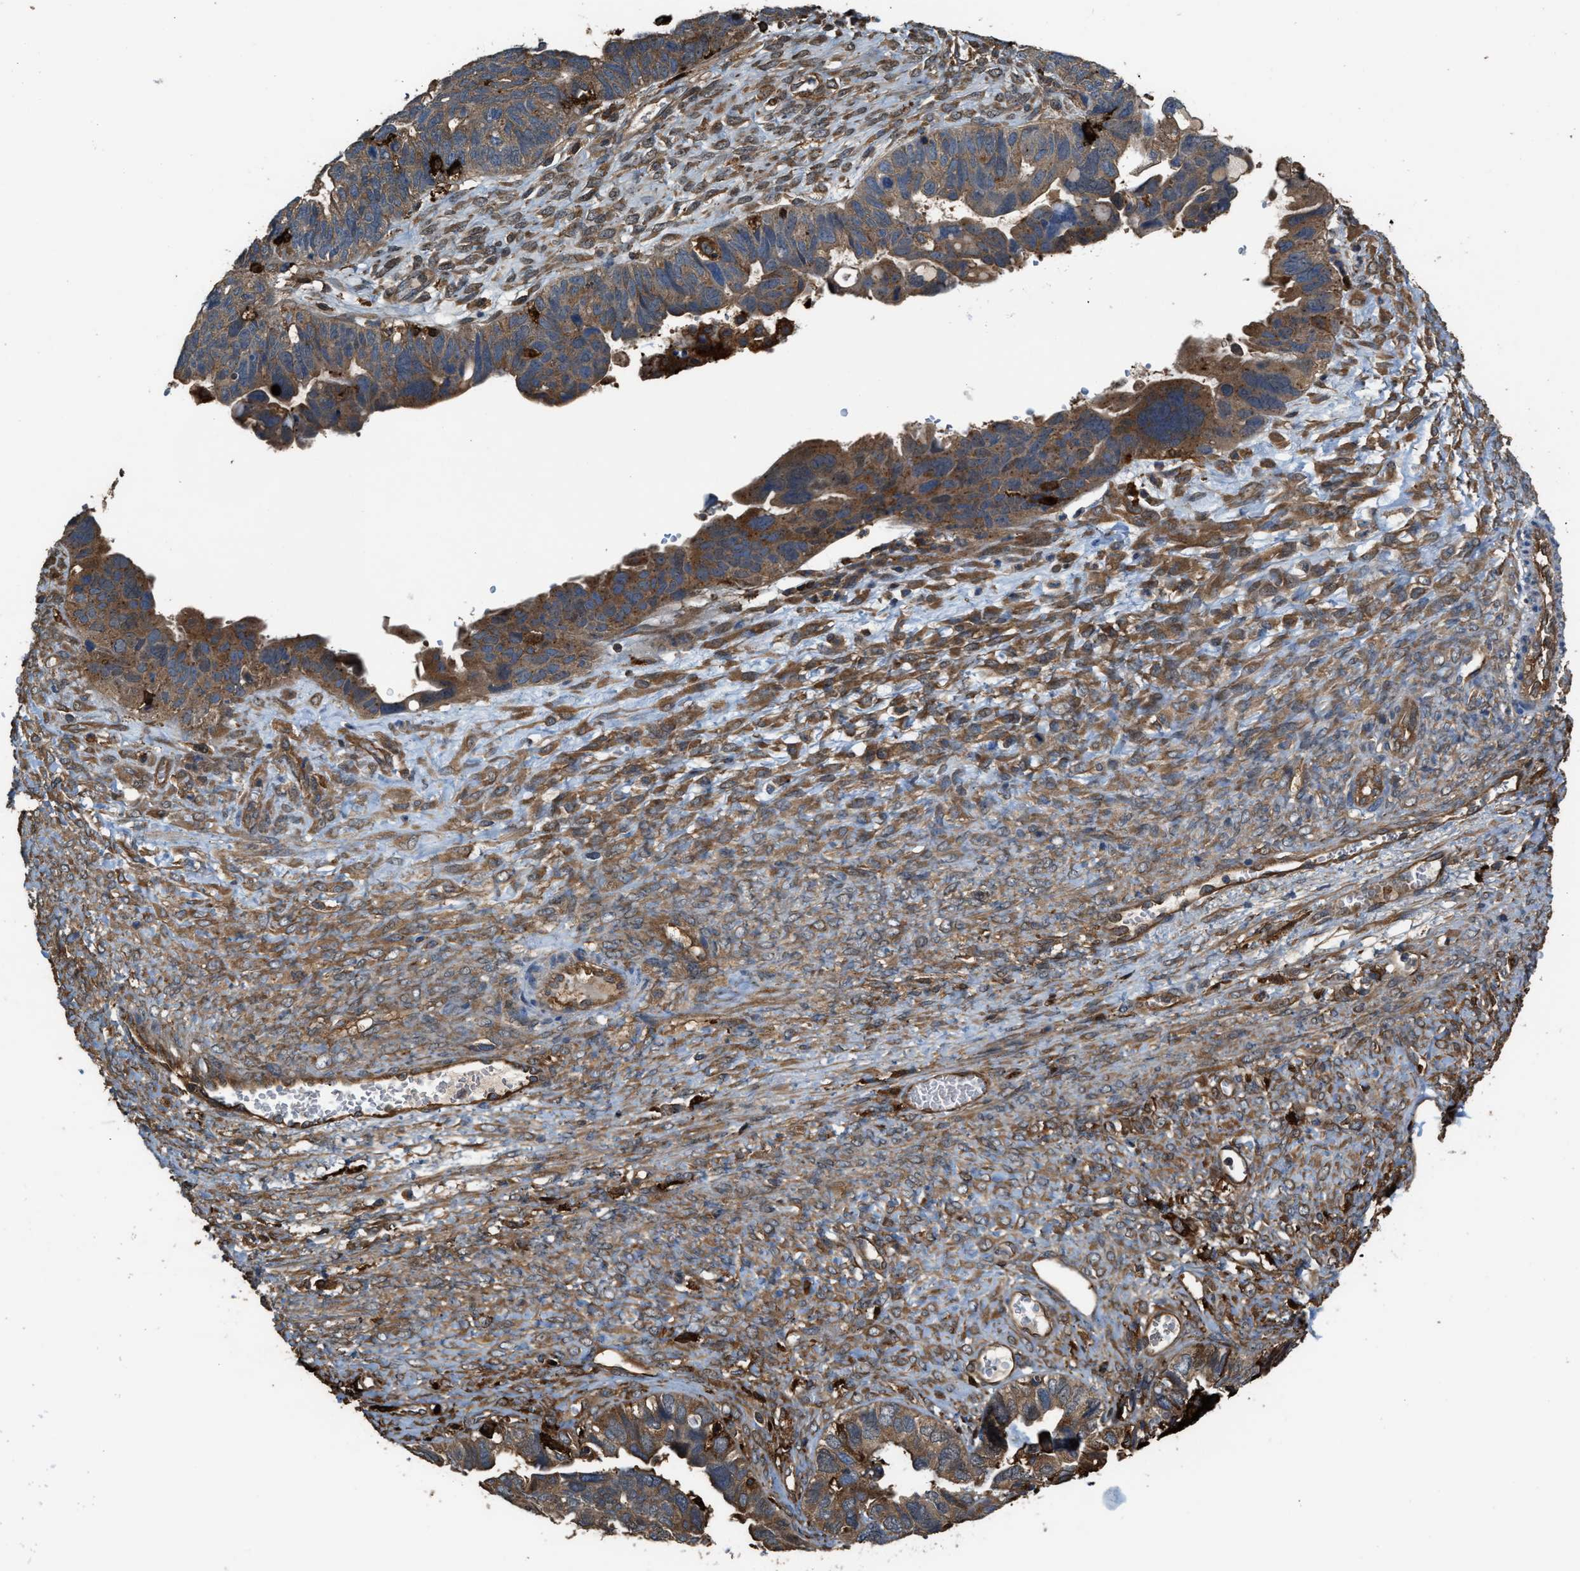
{"staining": {"intensity": "strong", "quantity": ">75%", "location": "cytoplasmic/membranous"}, "tissue": "ovarian cancer", "cell_type": "Tumor cells", "image_type": "cancer", "snomed": [{"axis": "morphology", "description": "Cystadenocarcinoma, serous, NOS"}, {"axis": "topography", "description": "Ovary"}], "caption": "An image of ovarian cancer (serous cystadenocarcinoma) stained for a protein exhibits strong cytoplasmic/membranous brown staining in tumor cells.", "gene": "ATIC", "patient": {"sex": "female", "age": 79}}